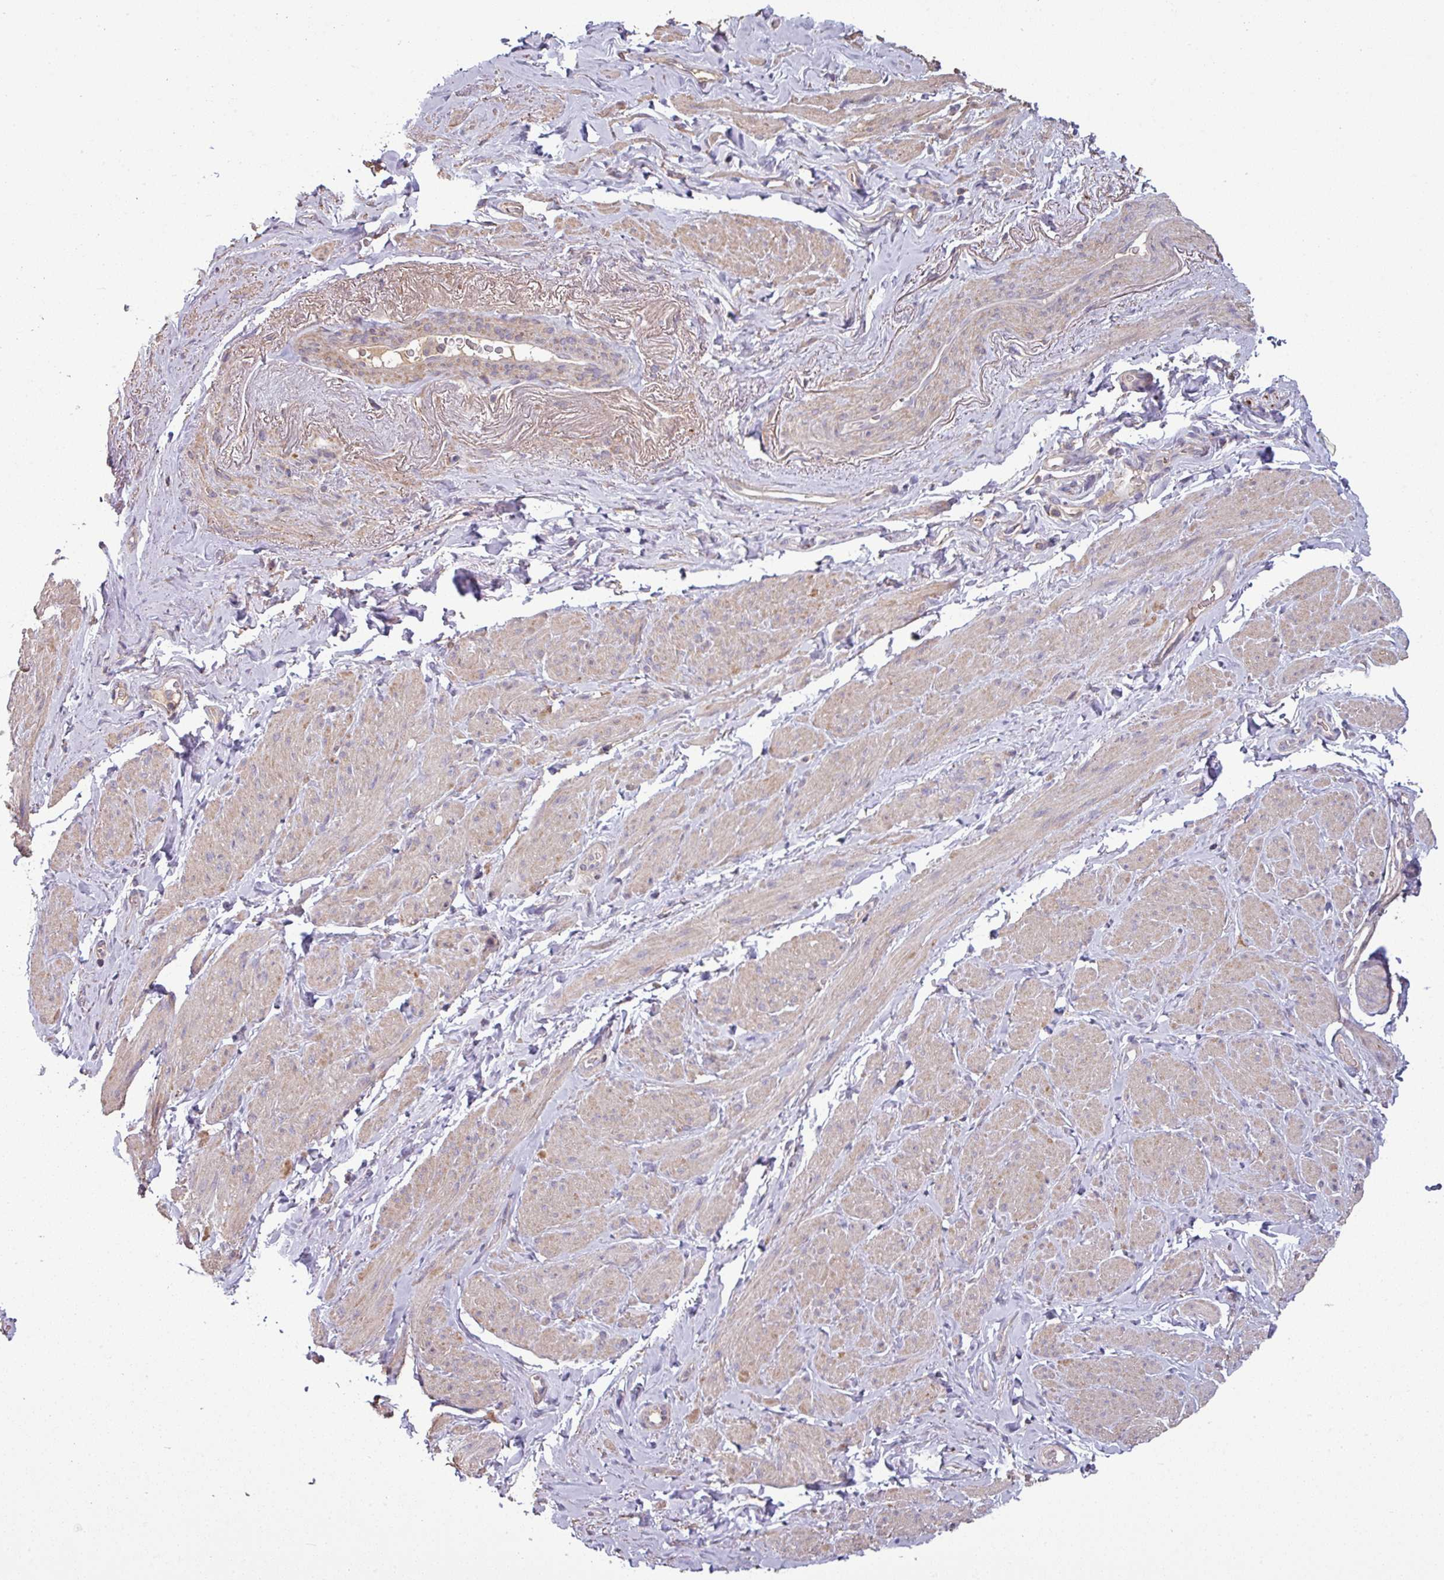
{"staining": {"intensity": "moderate", "quantity": ">75%", "location": "cytoplasmic/membranous"}, "tissue": "smooth muscle", "cell_type": "Smooth muscle cells", "image_type": "normal", "snomed": [{"axis": "morphology", "description": "Normal tissue, NOS"}, {"axis": "topography", "description": "Smooth muscle"}, {"axis": "topography", "description": "Peripheral nerve tissue"}], "caption": "An immunohistochemistry micrograph of unremarkable tissue is shown. Protein staining in brown highlights moderate cytoplasmic/membranous positivity in smooth muscle within smooth muscle cells. Nuclei are stained in blue.", "gene": "ISLR", "patient": {"sex": "male", "age": 69}}